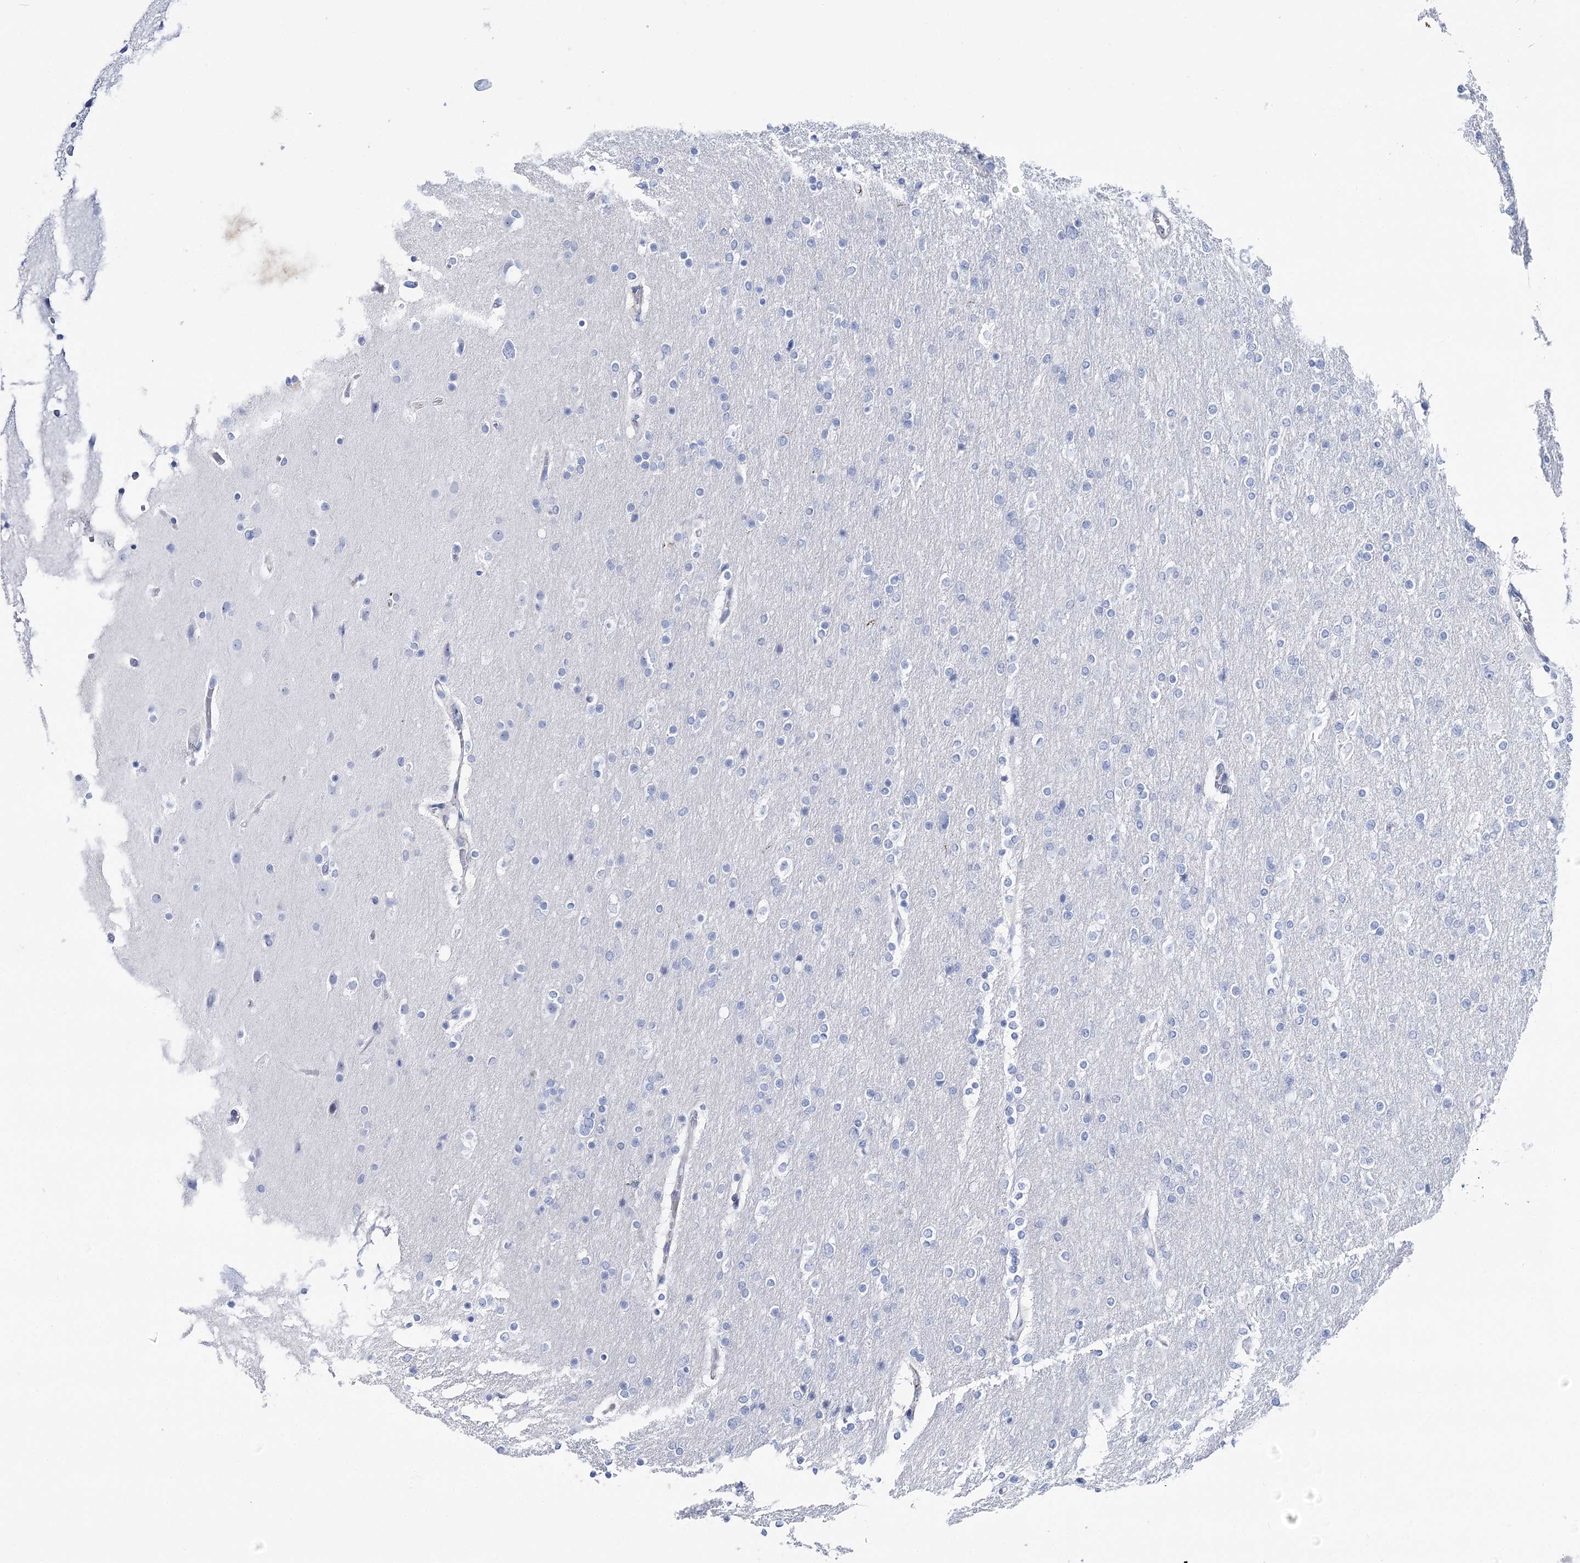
{"staining": {"intensity": "negative", "quantity": "none", "location": "none"}, "tissue": "glioma", "cell_type": "Tumor cells", "image_type": "cancer", "snomed": [{"axis": "morphology", "description": "Glioma, malignant, High grade"}, {"axis": "topography", "description": "Cerebral cortex"}], "caption": "This is an IHC micrograph of malignant glioma (high-grade). There is no expression in tumor cells.", "gene": "ANKRD23", "patient": {"sex": "female", "age": 36}}